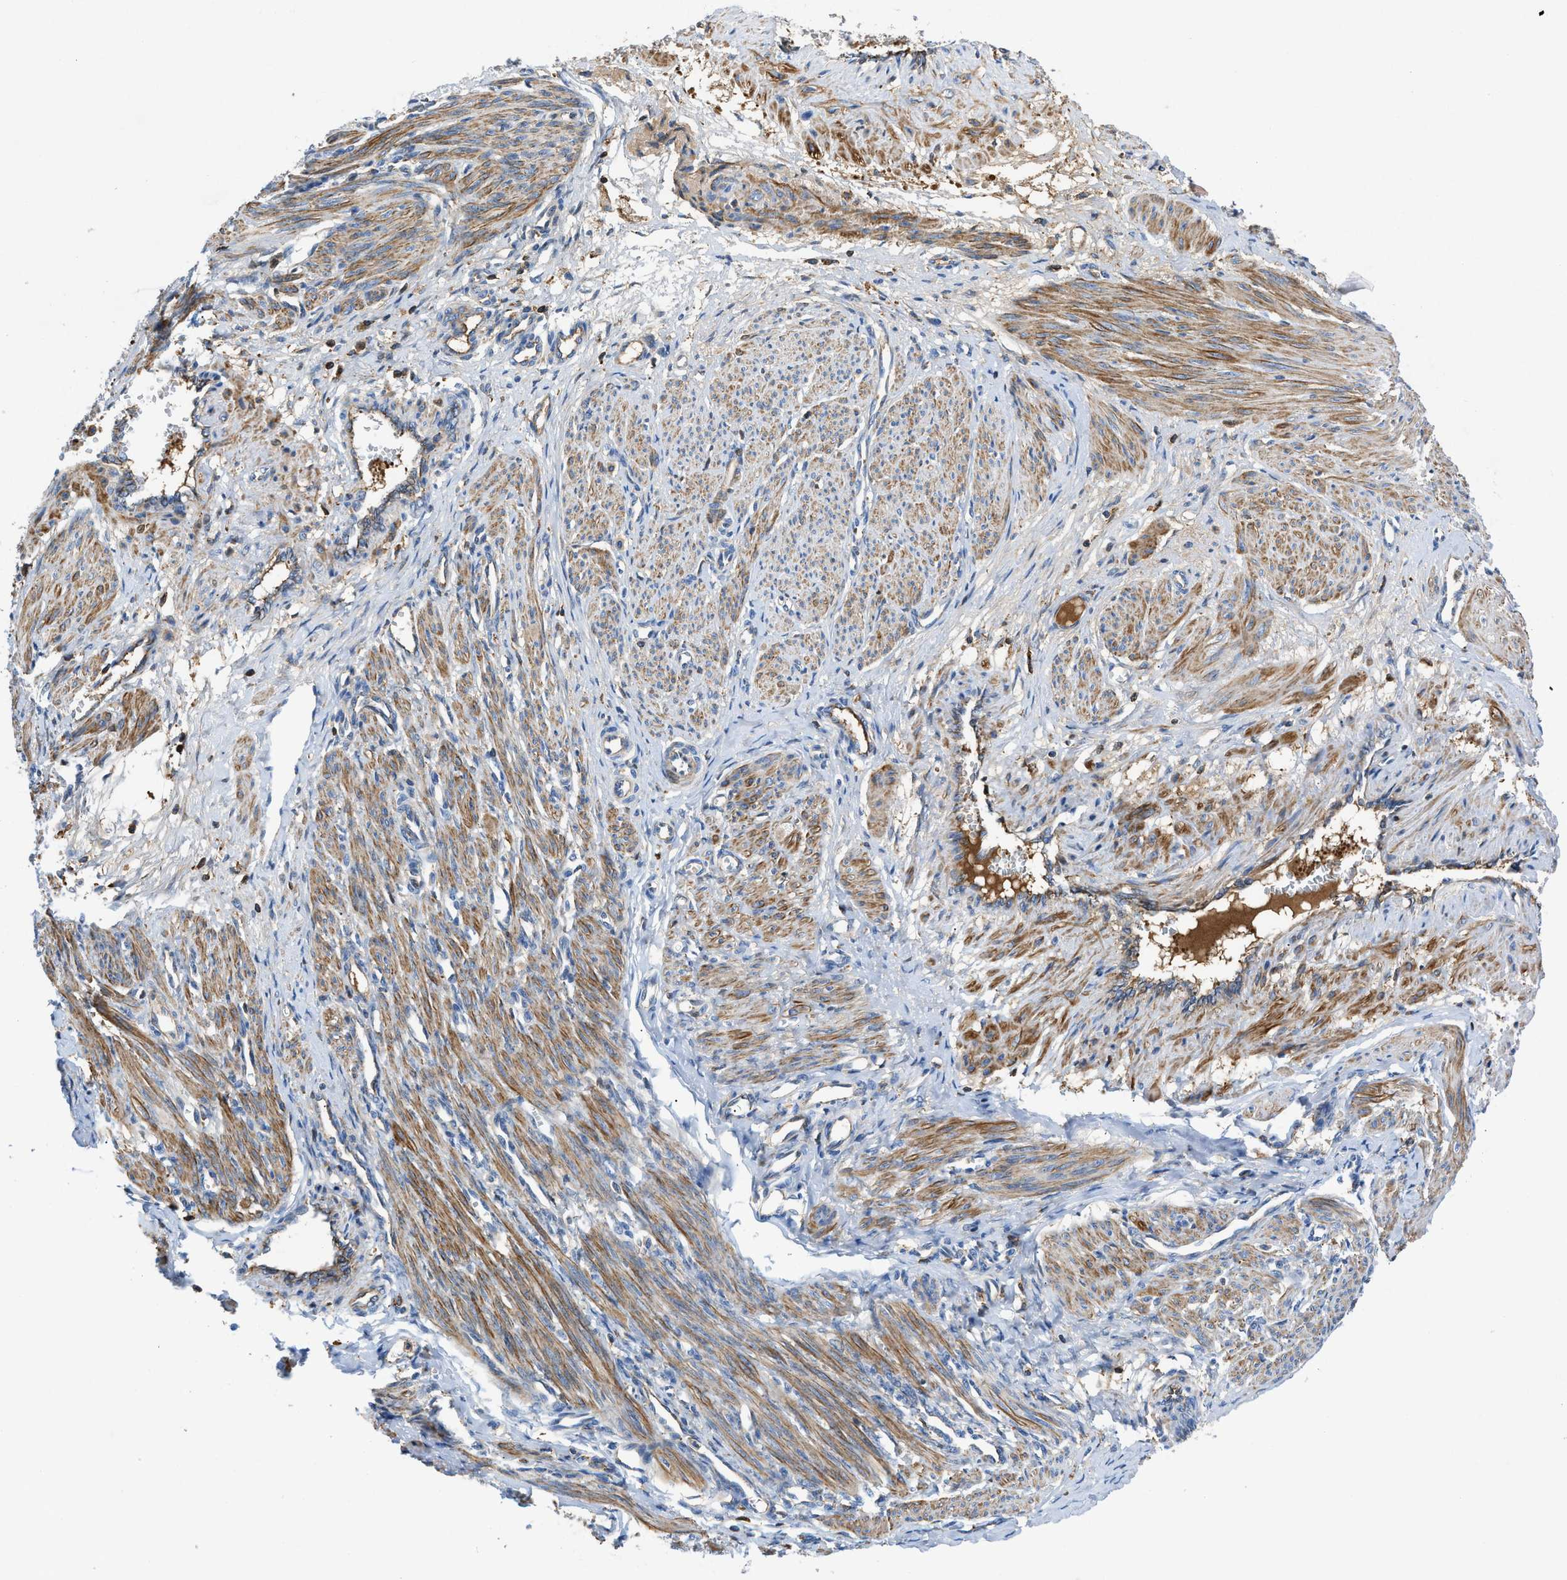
{"staining": {"intensity": "moderate", "quantity": ">75%", "location": "cytoplasmic/membranous"}, "tissue": "smooth muscle", "cell_type": "Smooth muscle cells", "image_type": "normal", "snomed": [{"axis": "morphology", "description": "Normal tissue, NOS"}, {"axis": "topography", "description": "Endometrium"}], "caption": "Immunohistochemistry (IHC) staining of benign smooth muscle, which exhibits medium levels of moderate cytoplasmic/membranous staining in about >75% of smooth muscle cells indicating moderate cytoplasmic/membranous protein positivity. The staining was performed using DAB (brown) for protein detection and nuclei were counterstained in hematoxylin (blue).", "gene": "ATP6V0D1", "patient": {"sex": "female", "age": 33}}